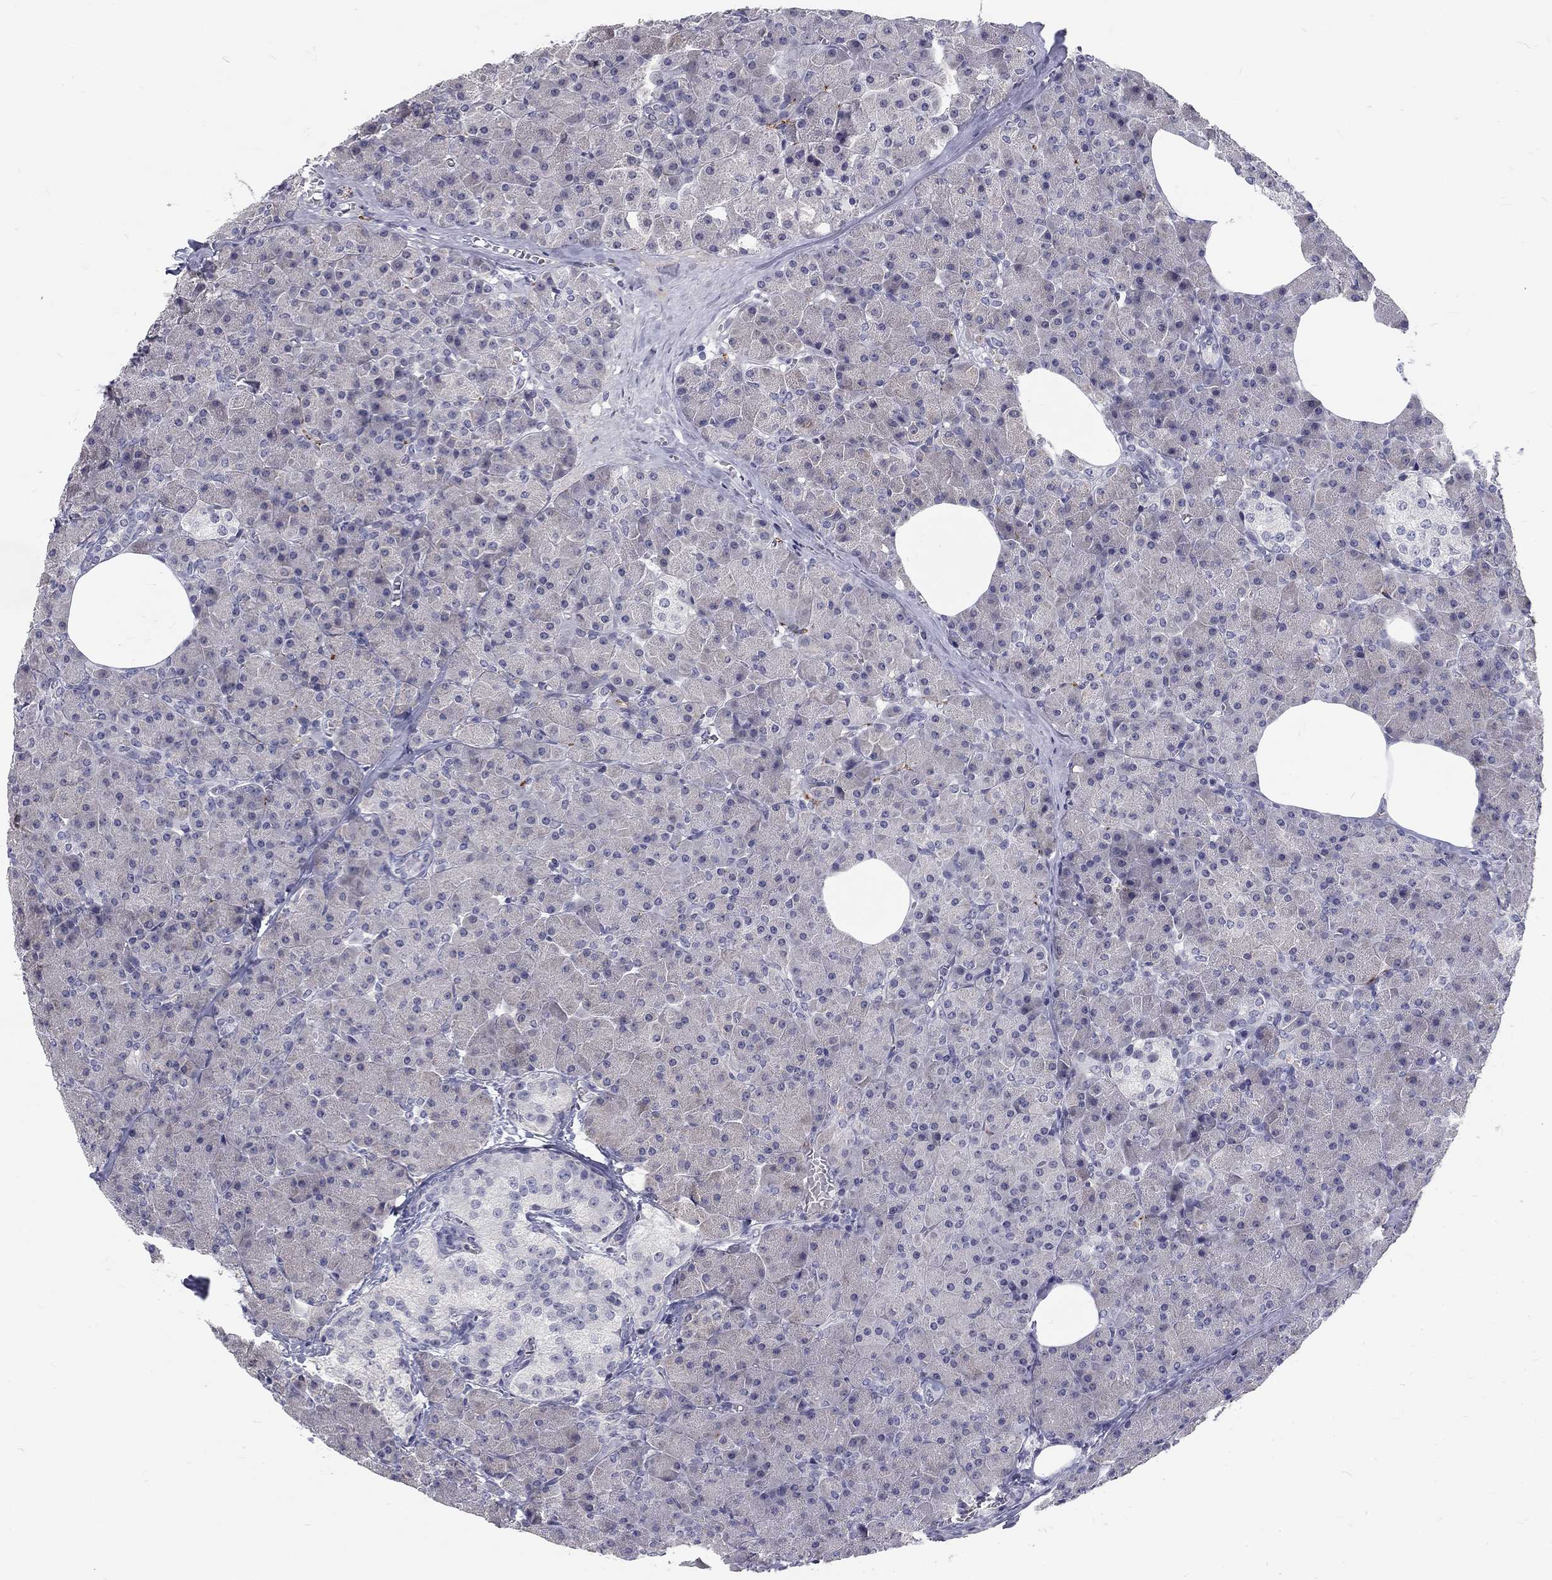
{"staining": {"intensity": "negative", "quantity": "none", "location": "none"}, "tissue": "pancreas", "cell_type": "Exocrine glandular cells", "image_type": "normal", "snomed": [{"axis": "morphology", "description": "Normal tissue, NOS"}, {"axis": "topography", "description": "Pancreas"}], "caption": "Photomicrograph shows no protein positivity in exocrine glandular cells of normal pancreas.", "gene": "NOS1", "patient": {"sex": "female", "age": 45}}